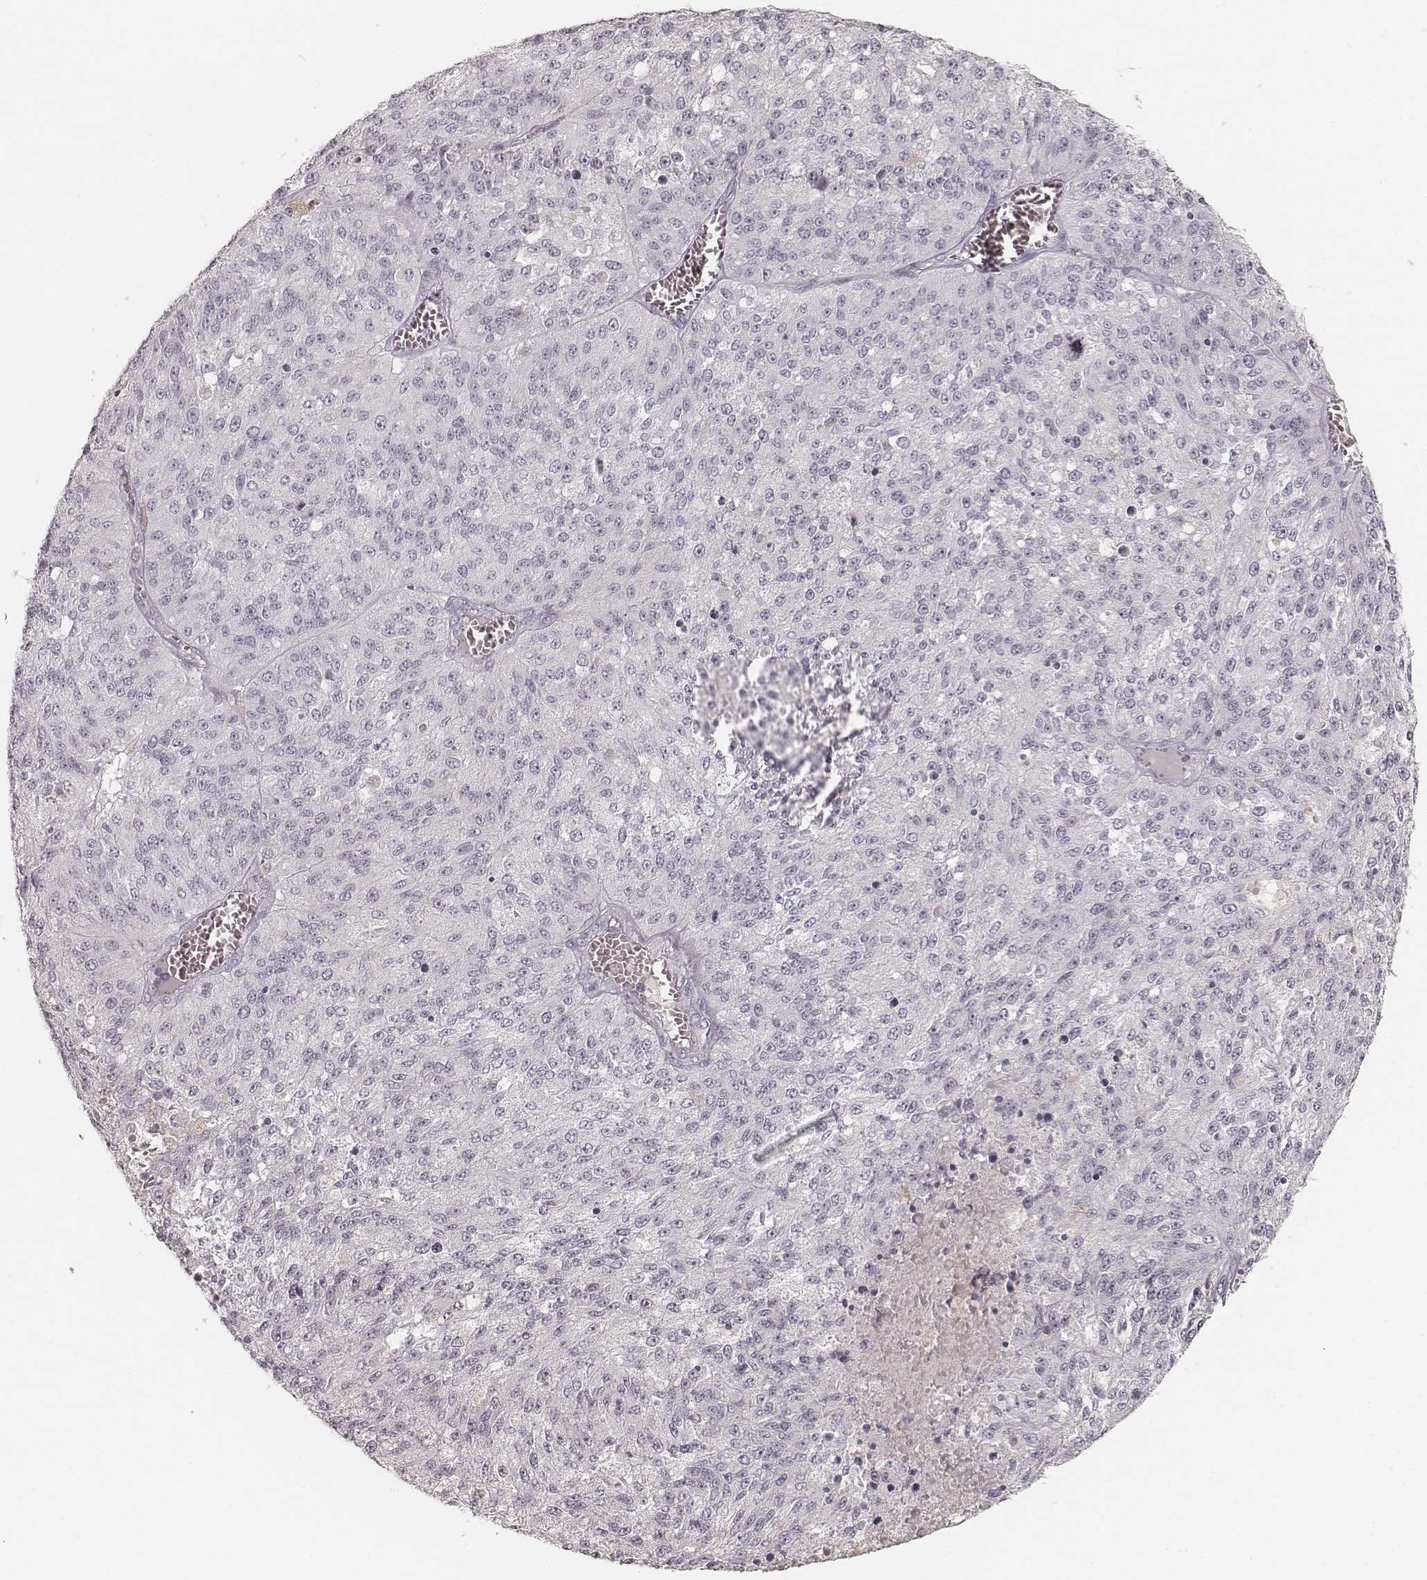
{"staining": {"intensity": "negative", "quantity": "none", "location": "none"}, "tissue": "melanoma", "cell_type": "Tumor cells", "image_type": "cancer", "snomed": [{"axis": "morphology", "description": "Malignant melanoma, Metastatic site"}, {"axis": "topography", "description": "Lymph node"}], "caption": "This is a histopathology image of immunohistochemistry (IHC) staining of melanoma, which shows no staining in tumor cells. (Immunohistochemistry, brightfield microscopy, high magnification).", "gene": "KRT34", "patient": {"sex": "female", "age": 64}}